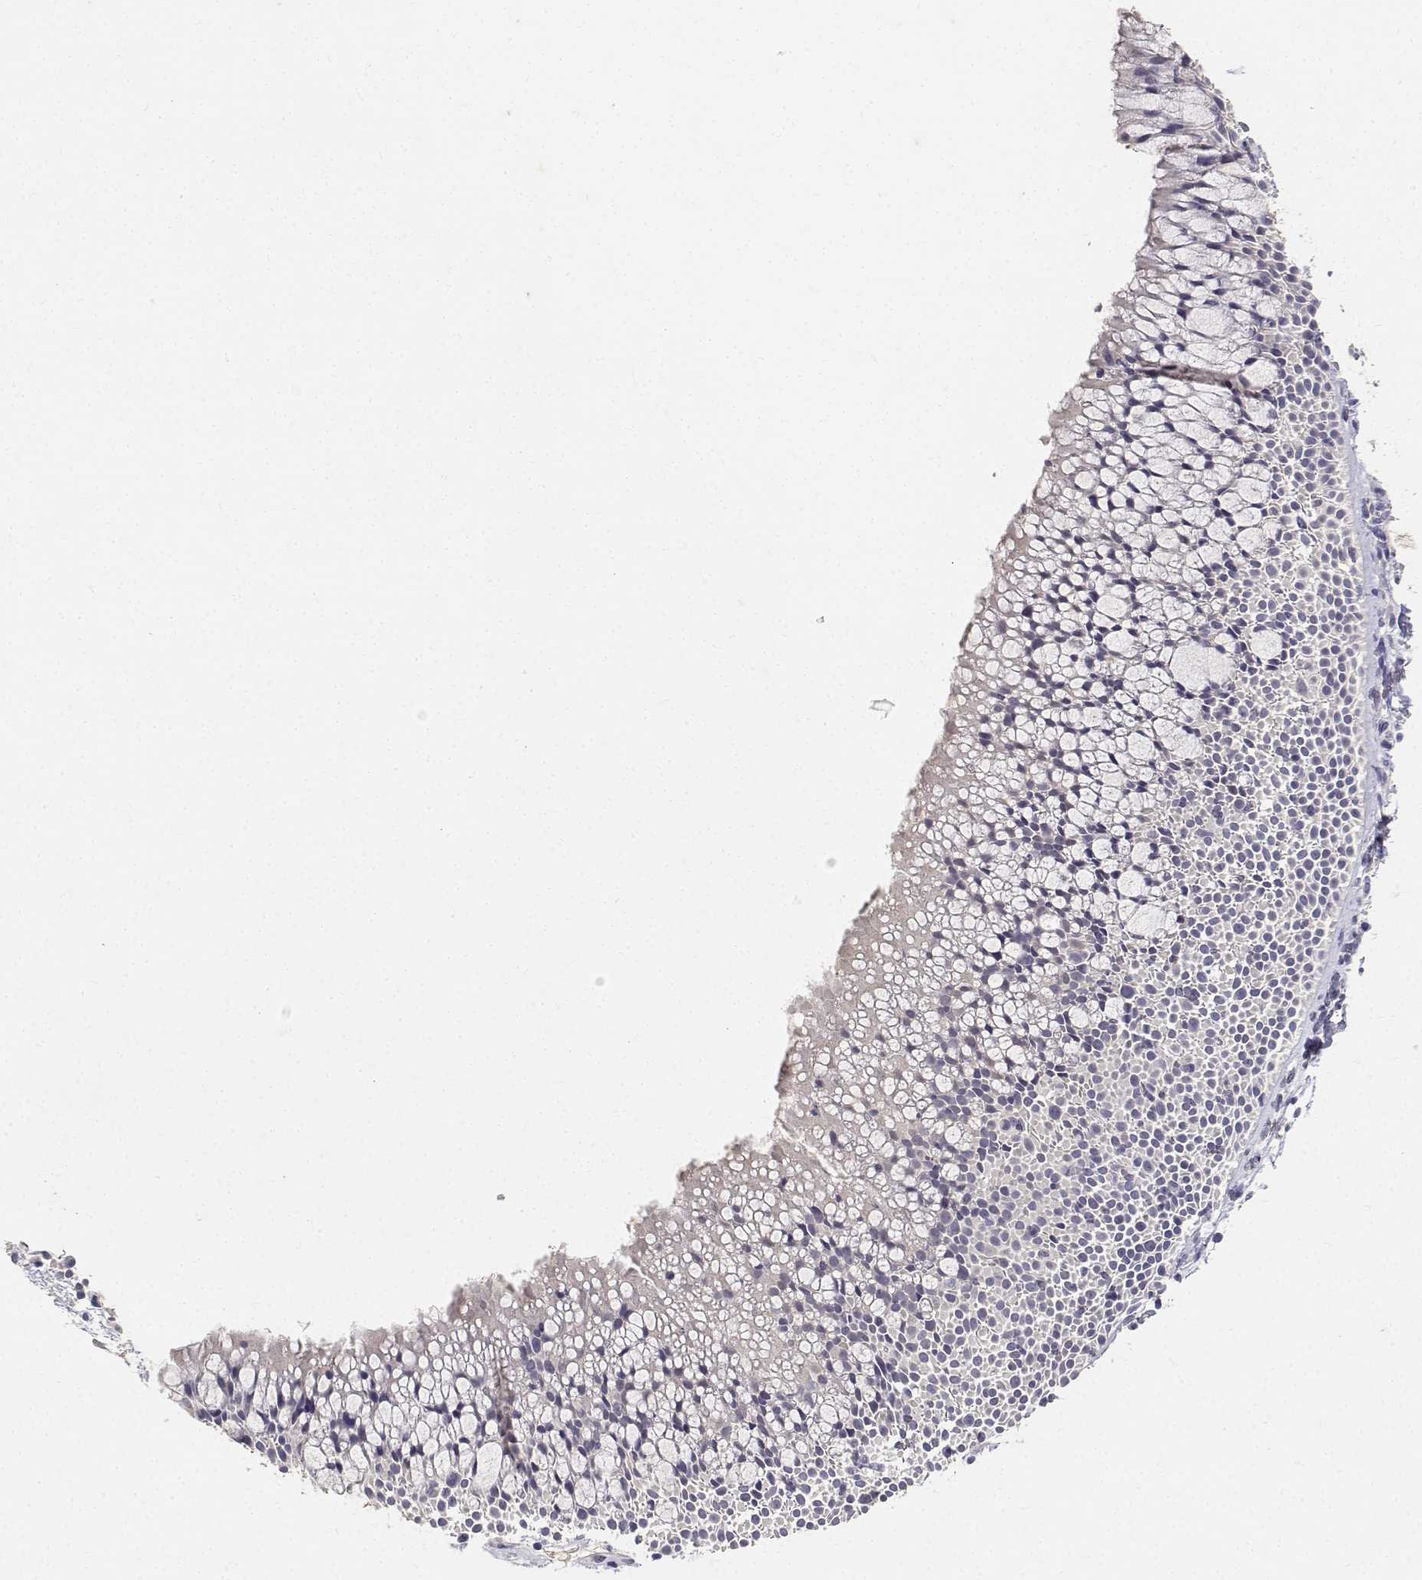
{"staining": {"intensity": "negative", "quantity": "none", "location": "none"}, "tissue": "nasopharynx", "cell_type": "Respiratory epithelial cells", "image_type": "normal", "snomed": [{"axis": "morphology", "description": "Normal tissue, NOS"}, {"axis": "topography", "description": "Nasopharynx"}], "caption": "Immunohistochemical staining of normal nasopharynx demonstrates no significant staining in respiratory epithelial cells. The staining is performed using DAB brown chromogen with nuclei counter-stained in using hematoxylin.", "gene": "PAEP", "patient": {"sex": "male", "age": 56}}